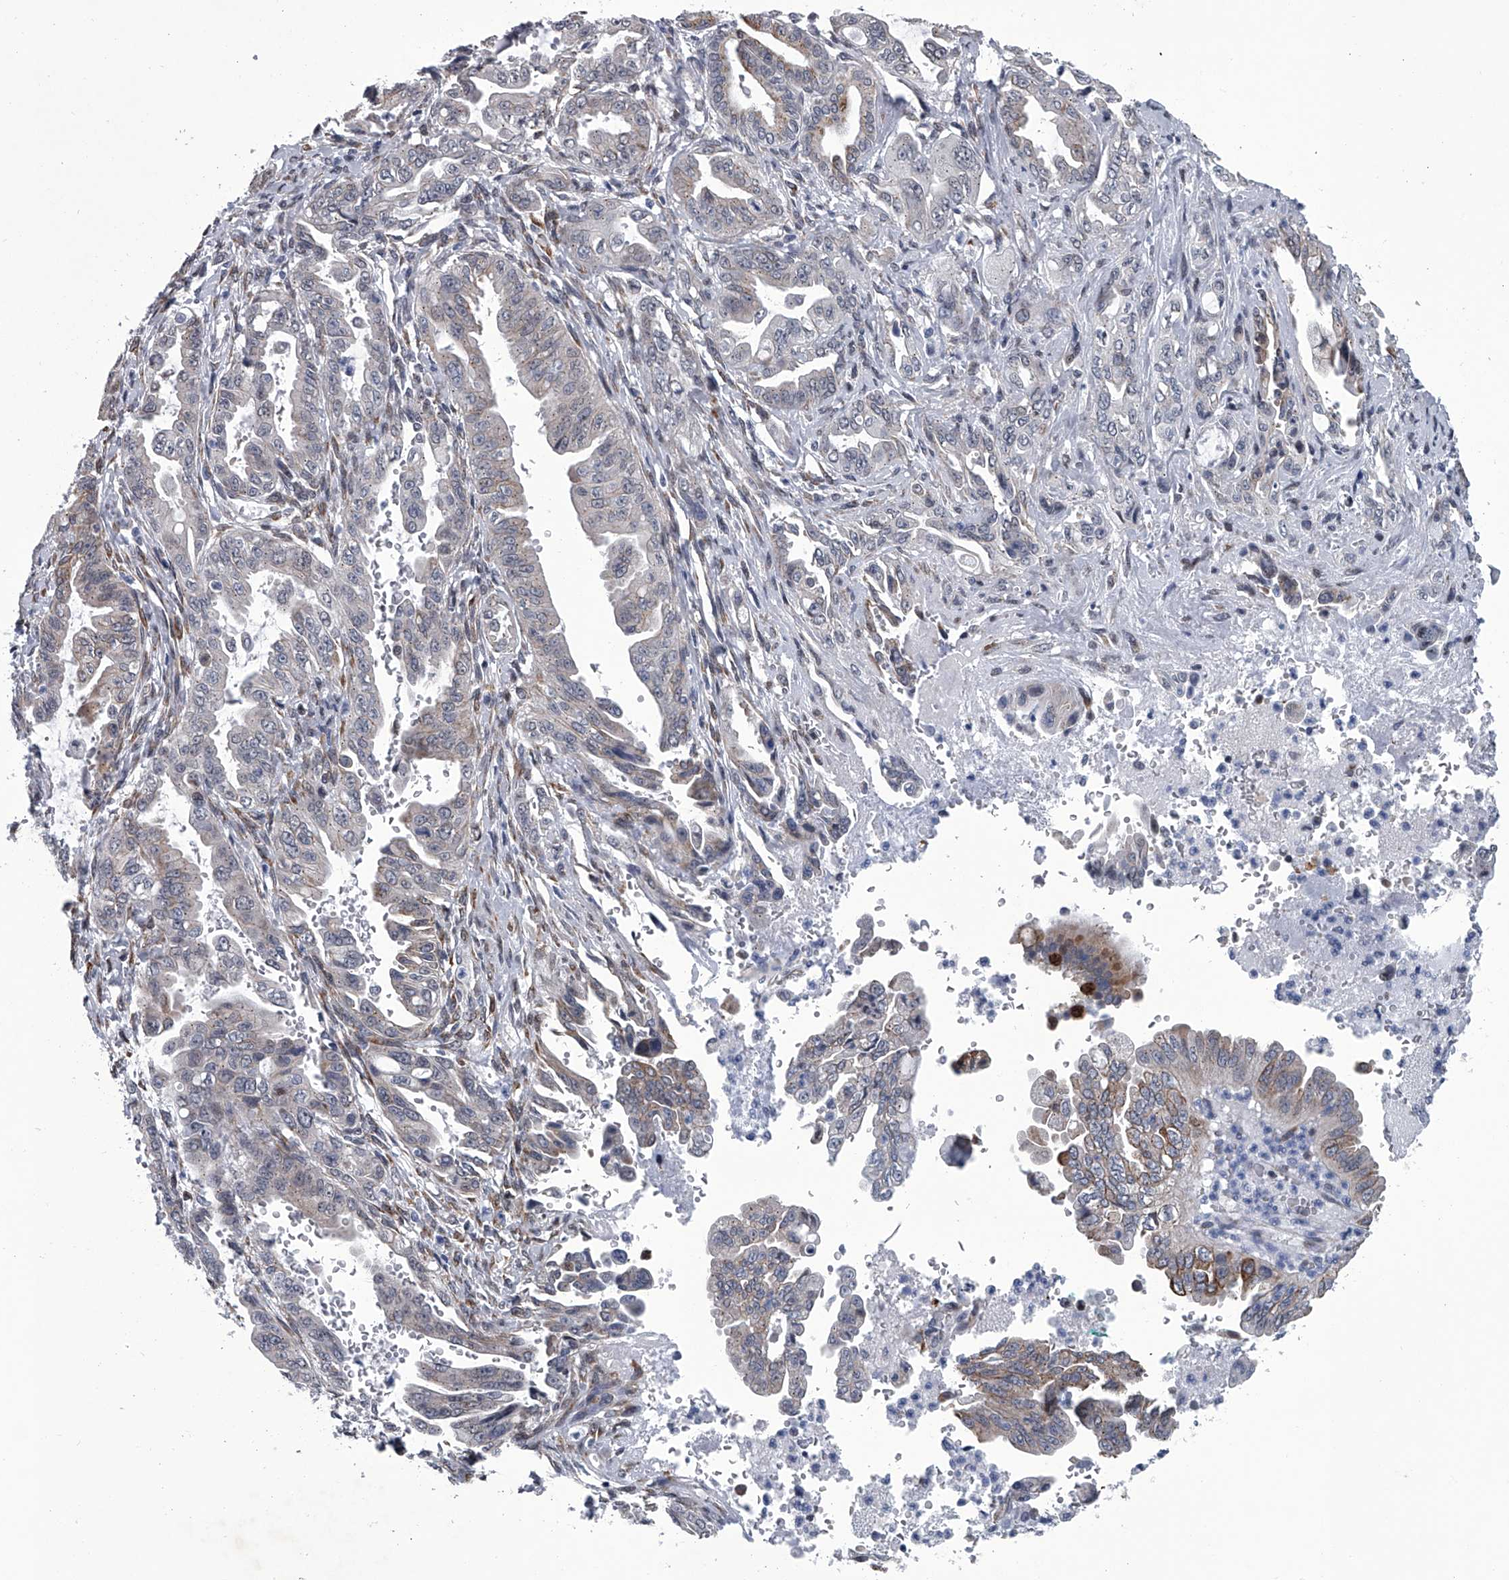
{"staining": {"intensity": "moderate", "quantity": "<25%", "location": "cytoplasmic/membranous"}, "tissue": "pancreatic cancer", "cell_type": "Tumor cells", "image_type": "cancer", "snomed": [{"axis": "morphology", "description": "Adenocarcinoma, NOS"}, {"axis": "topography", "description": "Pancreas"}], "caption": "An image showing moderate cytoplasmic/membranous positivity in approximately <25% of tumor cells in pancreatic adenocarcinoma, as visualized by brown immunohistochemical staining.", "gene": "PPP2R5D", "patient": {"sex": "male", "age": 70}}